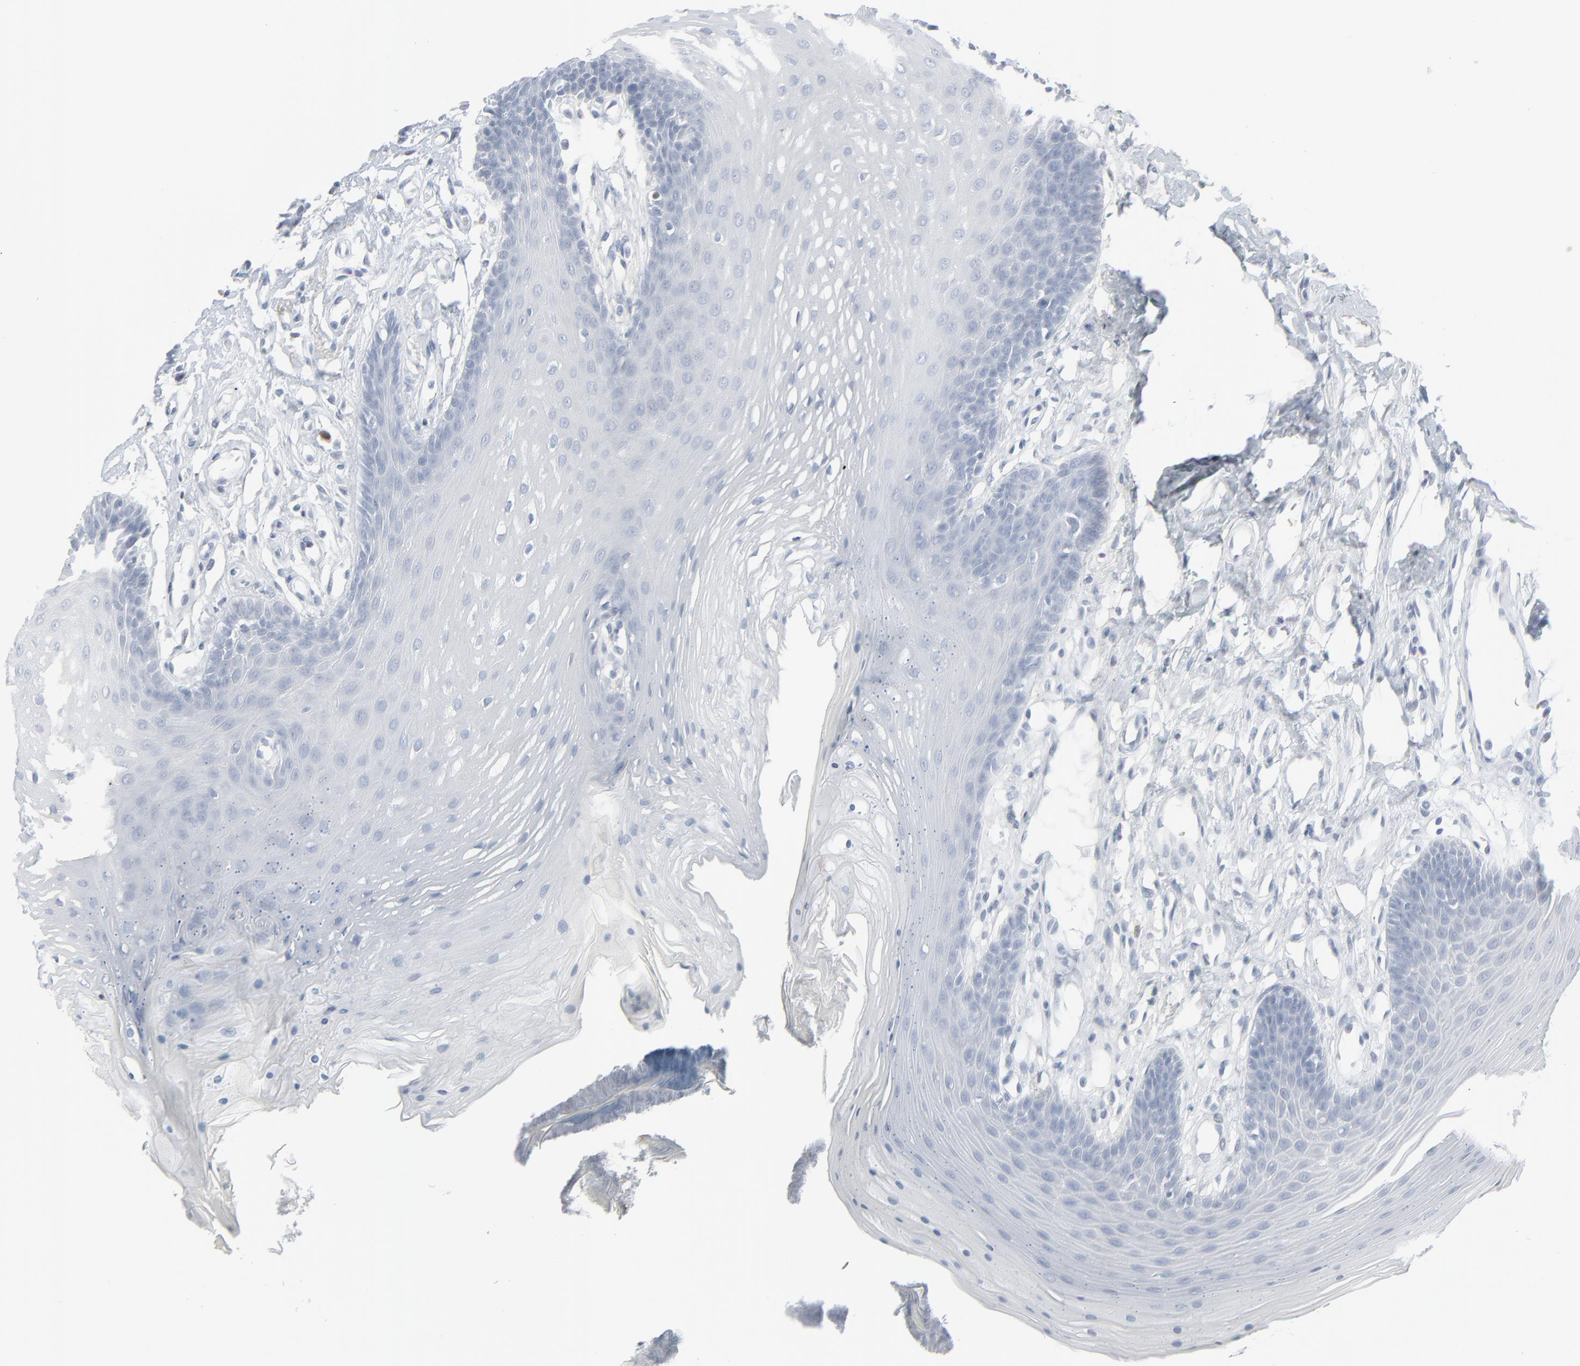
{"staining": {"intensity": "negative", "quantity": "none", "location": "none"}, "tissue": "oral mucosa", "cell_type": "Squamous epithelial cells", "image_type": "normal", "snomed": [{"axis": "morphology", "description": "Normal tissue, NOS"}, {"axis": "topography", "description": "Oral tissue"}], "caption": "Image shows no protein expression in squamous epithelial cells of normal oral mucosa. (DAB immunohistochemistry (IHC), high magnification).", "gene": "MITF", "patient": {"sex": "male", "age": 20}}